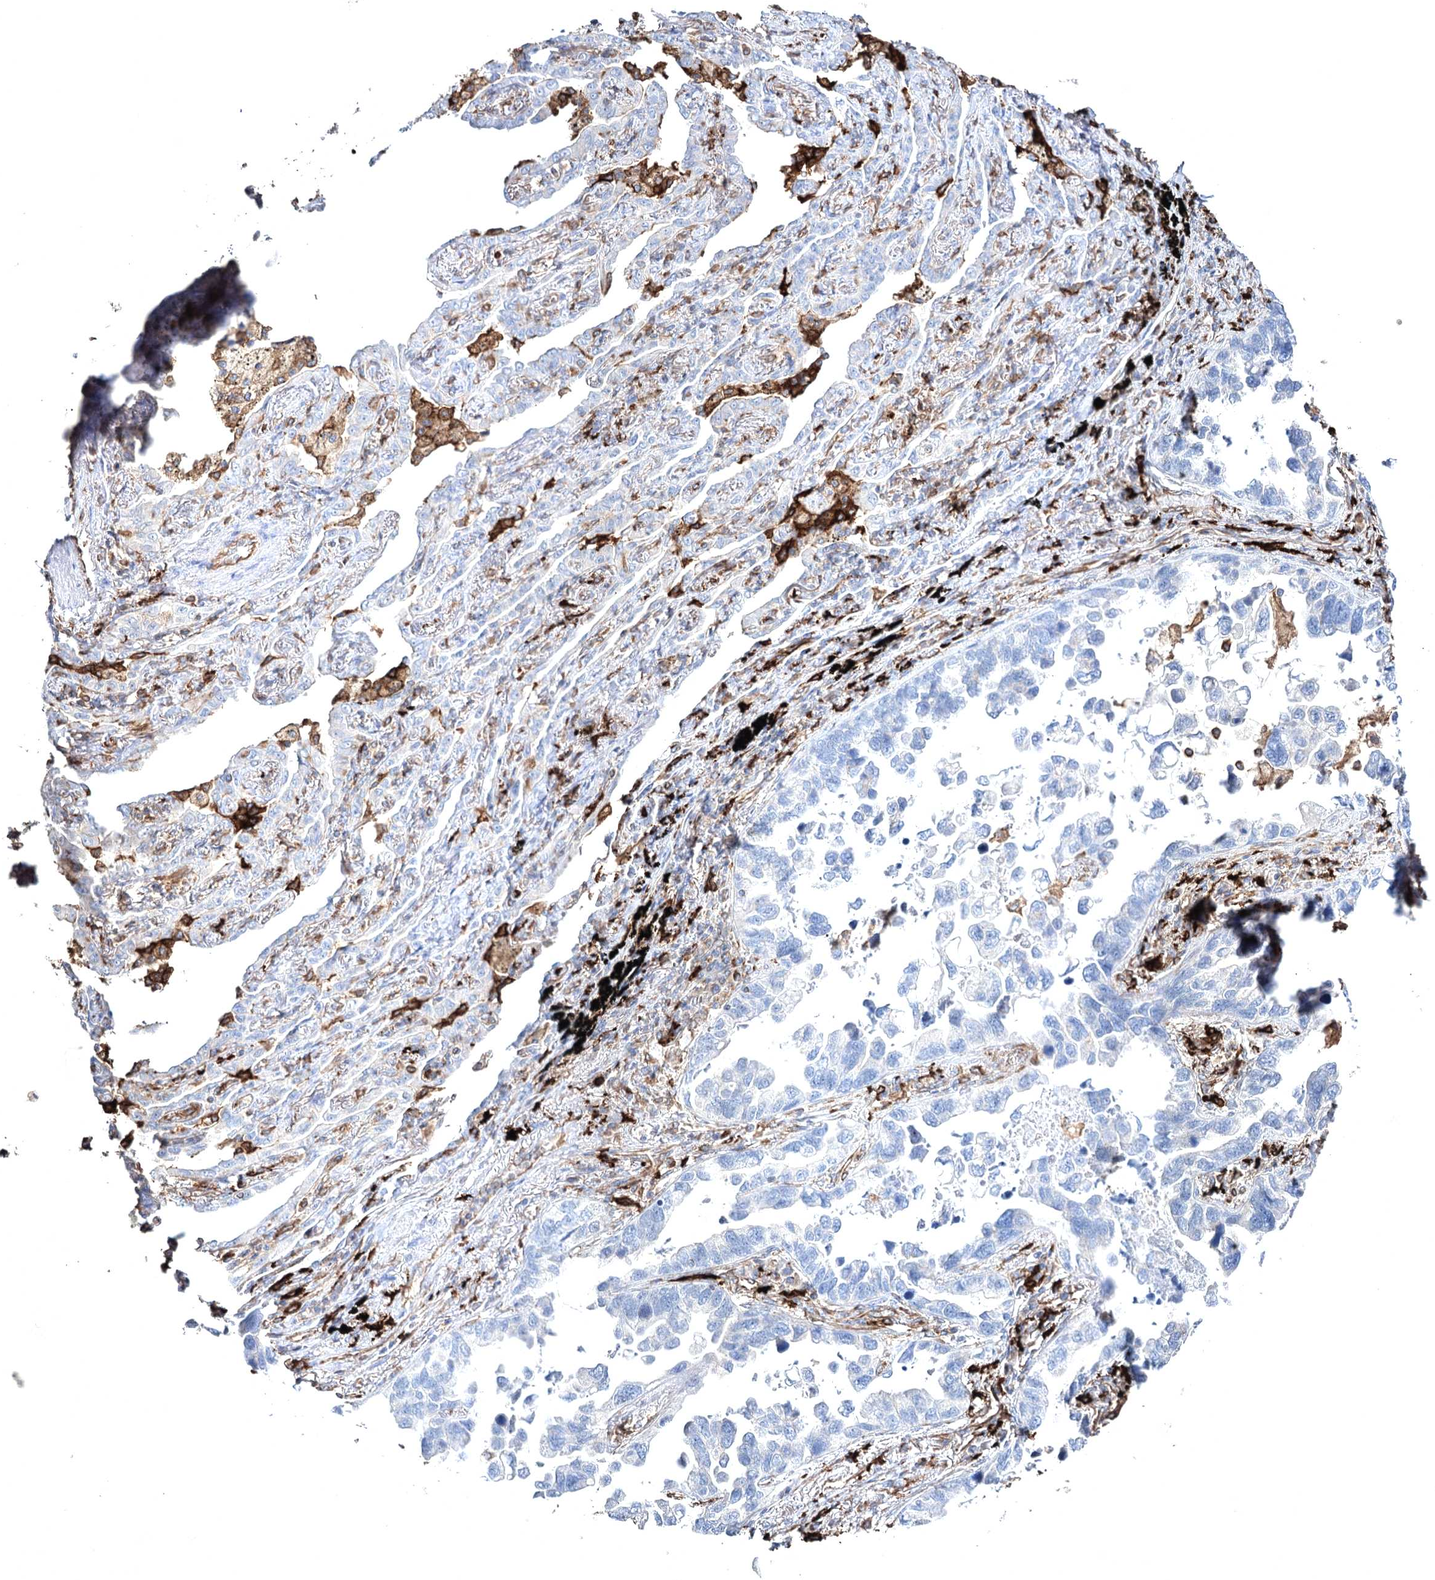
{"staining": {"intensity": "negative", "quantity": "none", "location": "none"}, "tissue": "lung cancer", "cell_type": "Tumor cells", "image_type": "cancer", "snomed": [{"axis": "morphology", "description": "Adenocarcinoma, NOS"}, {"axis": "topography", "description": "Lung"}], "caption": "Immunohistochemistry micrograph of human lung adenocarcinoma stained for a protein (brown), which exhibits no expression in tumor cells.", "gene": "CLEC4M", "patient": {"sex": "male", "age": 67}}